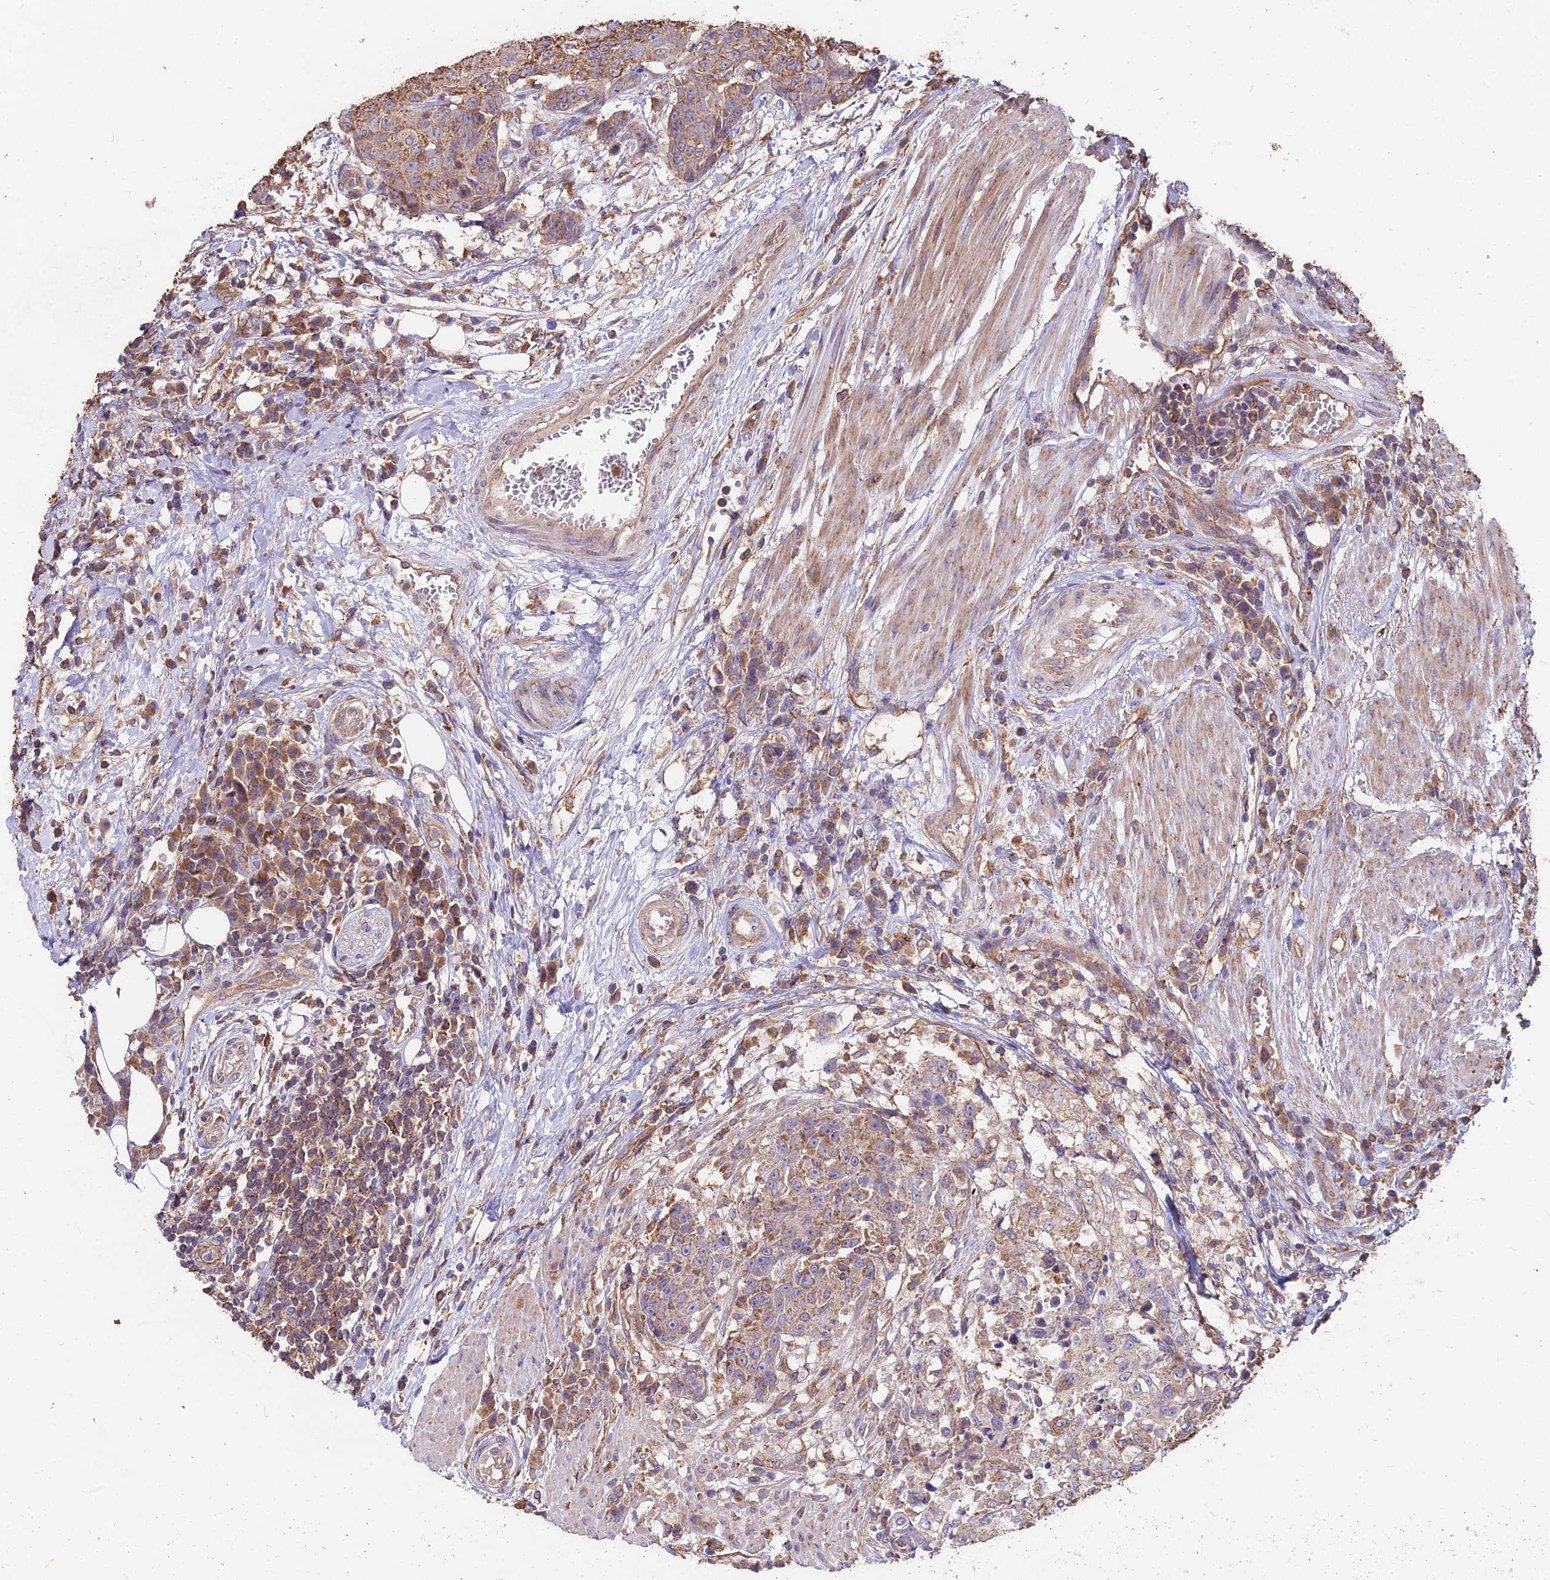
{"staining": {"intensity": "moderate", "quantity": "25%-75%", "location": "cytoplasmic/membranous"}, "tissue": "urothelial cancer", "cell_type": "Tumor cells", "image_type": "cancer", "snomed": [{"axis": "morphology", "description": "Urothelial carcinoma, High grade"}, {"axis": "topography", "description": "Urinary bladder"}], "caption": "Human urothelial cancer stained with a brown dye exhibits moderate cytoplasmic/membranous positive expression in about 25%-75% of tumor cells.", "gene": "CEMIP2", "patient": {"sex": "female", "age": 63}}